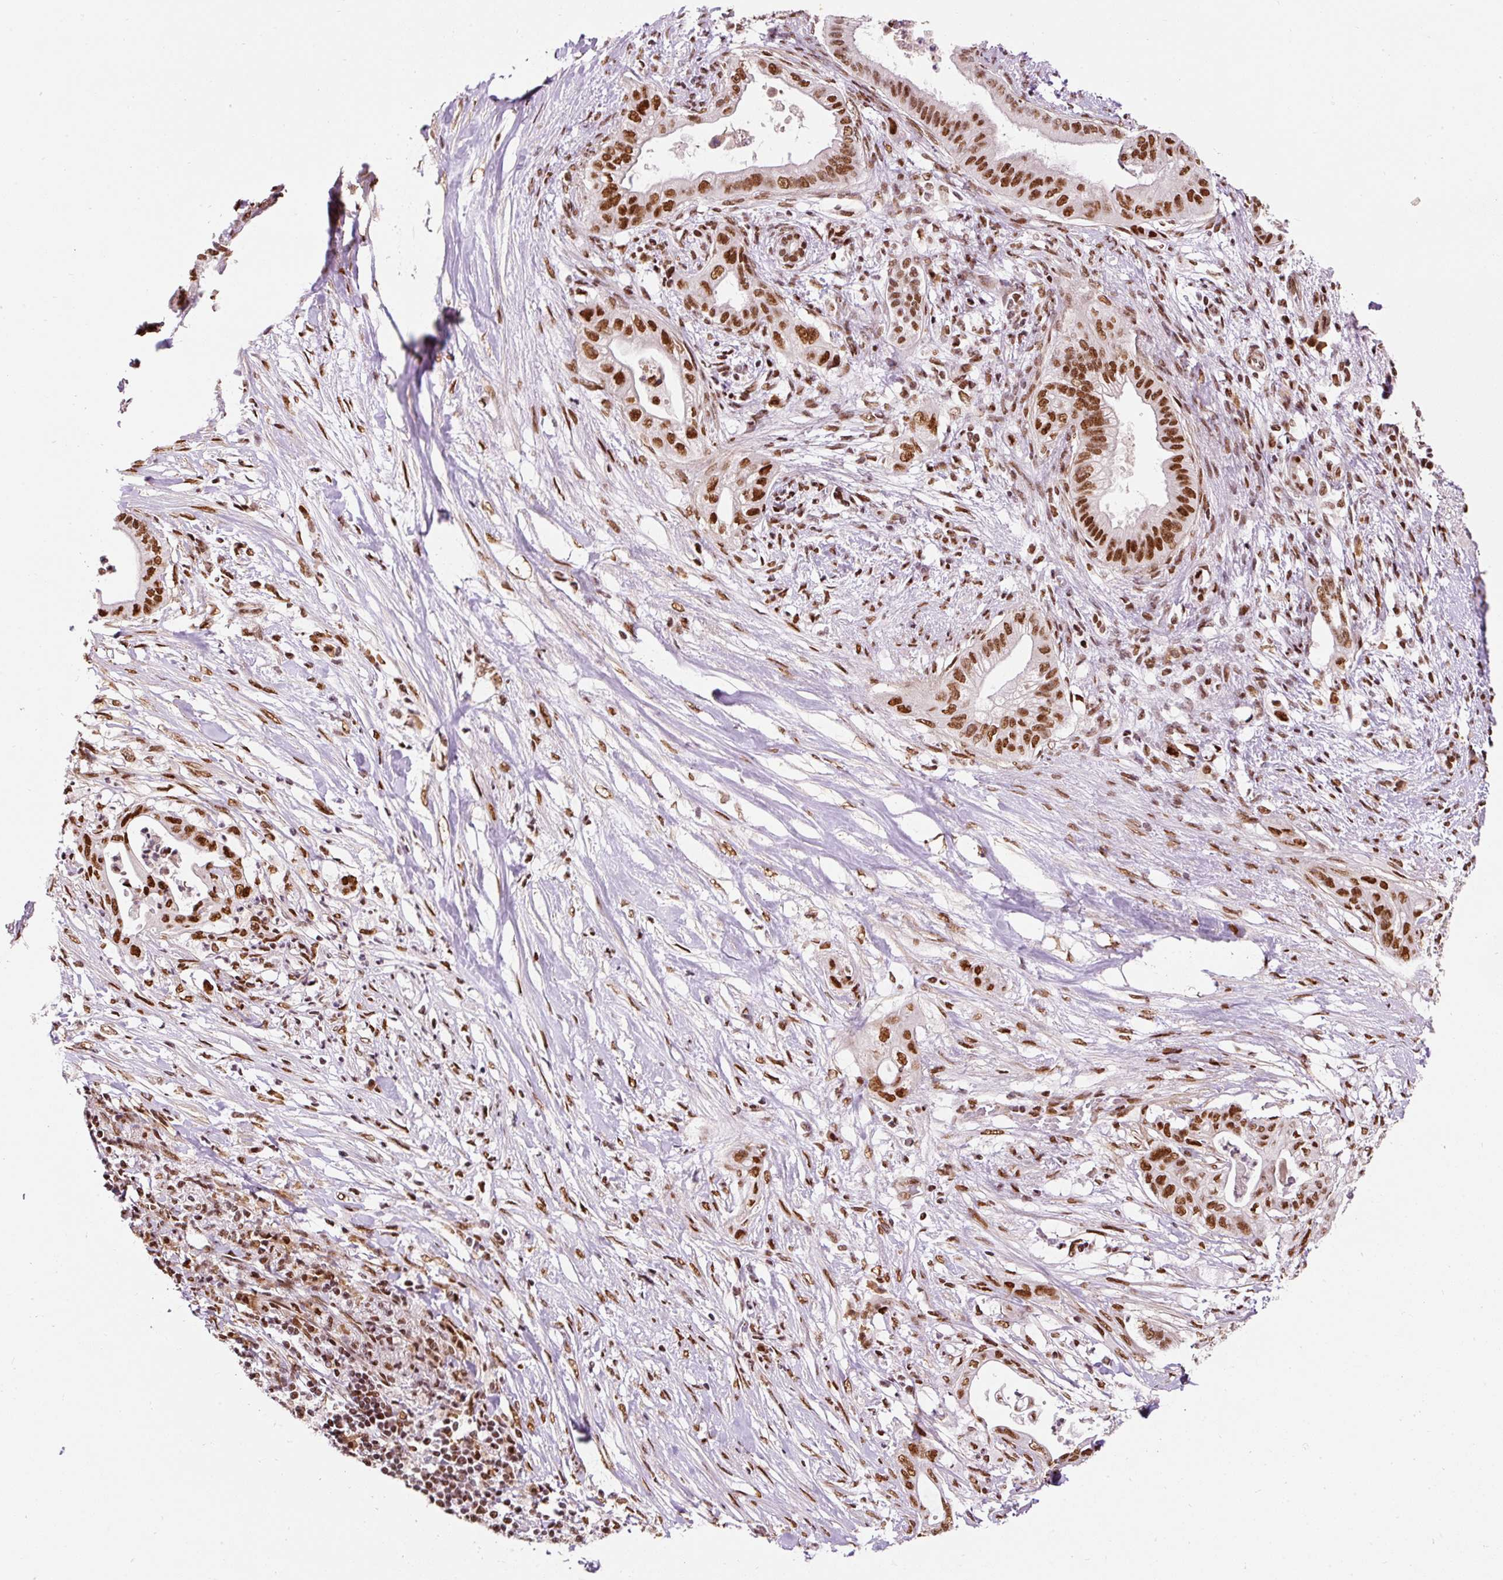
{"staining": {"intensity": "strong", "quantity": ">75%", "location": "nuclear"}, "tissue": "pancreatic cancer", "cell_type": "Tumor cells", "image_type": "cancer", "snomed": [{"axis": "morphology", "description": "Adenocarcinoma, NOS"}, {"axis": "topography", "description": "Pancreas"}], "caption": "Protein staining of adenocarcinoma (pancreatic) tissue reveals strong nuclear expression in about >75% of tumor cells.", "gene": "HNRNPC", "patient": {"sex": "male", "age": 58}}